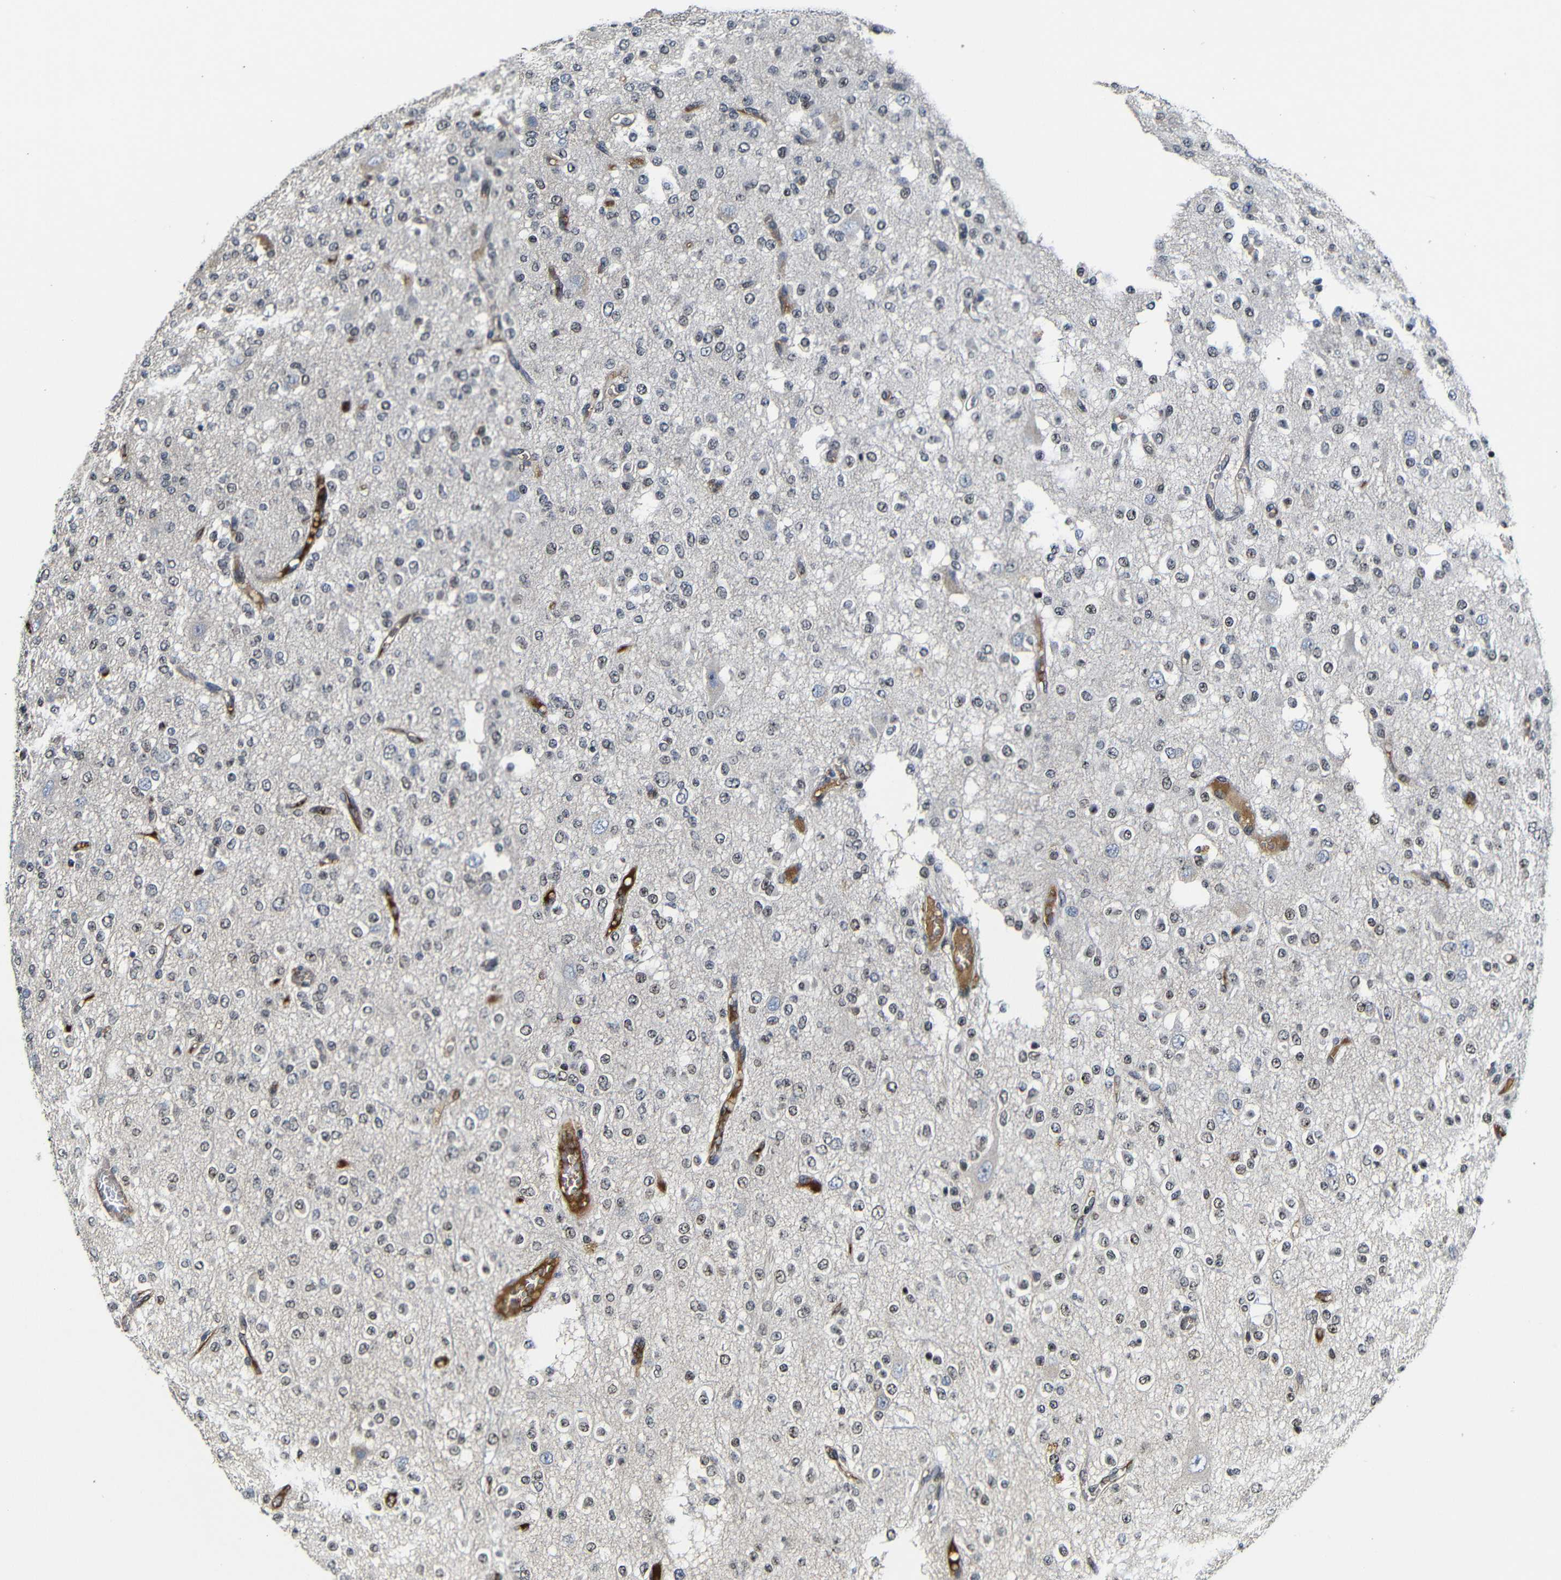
{"staining": {"intensity": "negative", "quantity": "none", "location": "none"}, "tissue": "glioma", "cell_type": "Tumor cells", "image_type": "cancer", "snomed": [{"axis": "morphology", "description": "Glioma, malignant, Low grade"}, {"axis": "topography", "description": "Brain"}], "caption": "This is an immunohistochemistry (IHC) photomicrograph of malignant low-grade glioma. There is no positivity in tumor cells.", "gene": "MYC", "patient": {"sex": "male", "age": 38}}